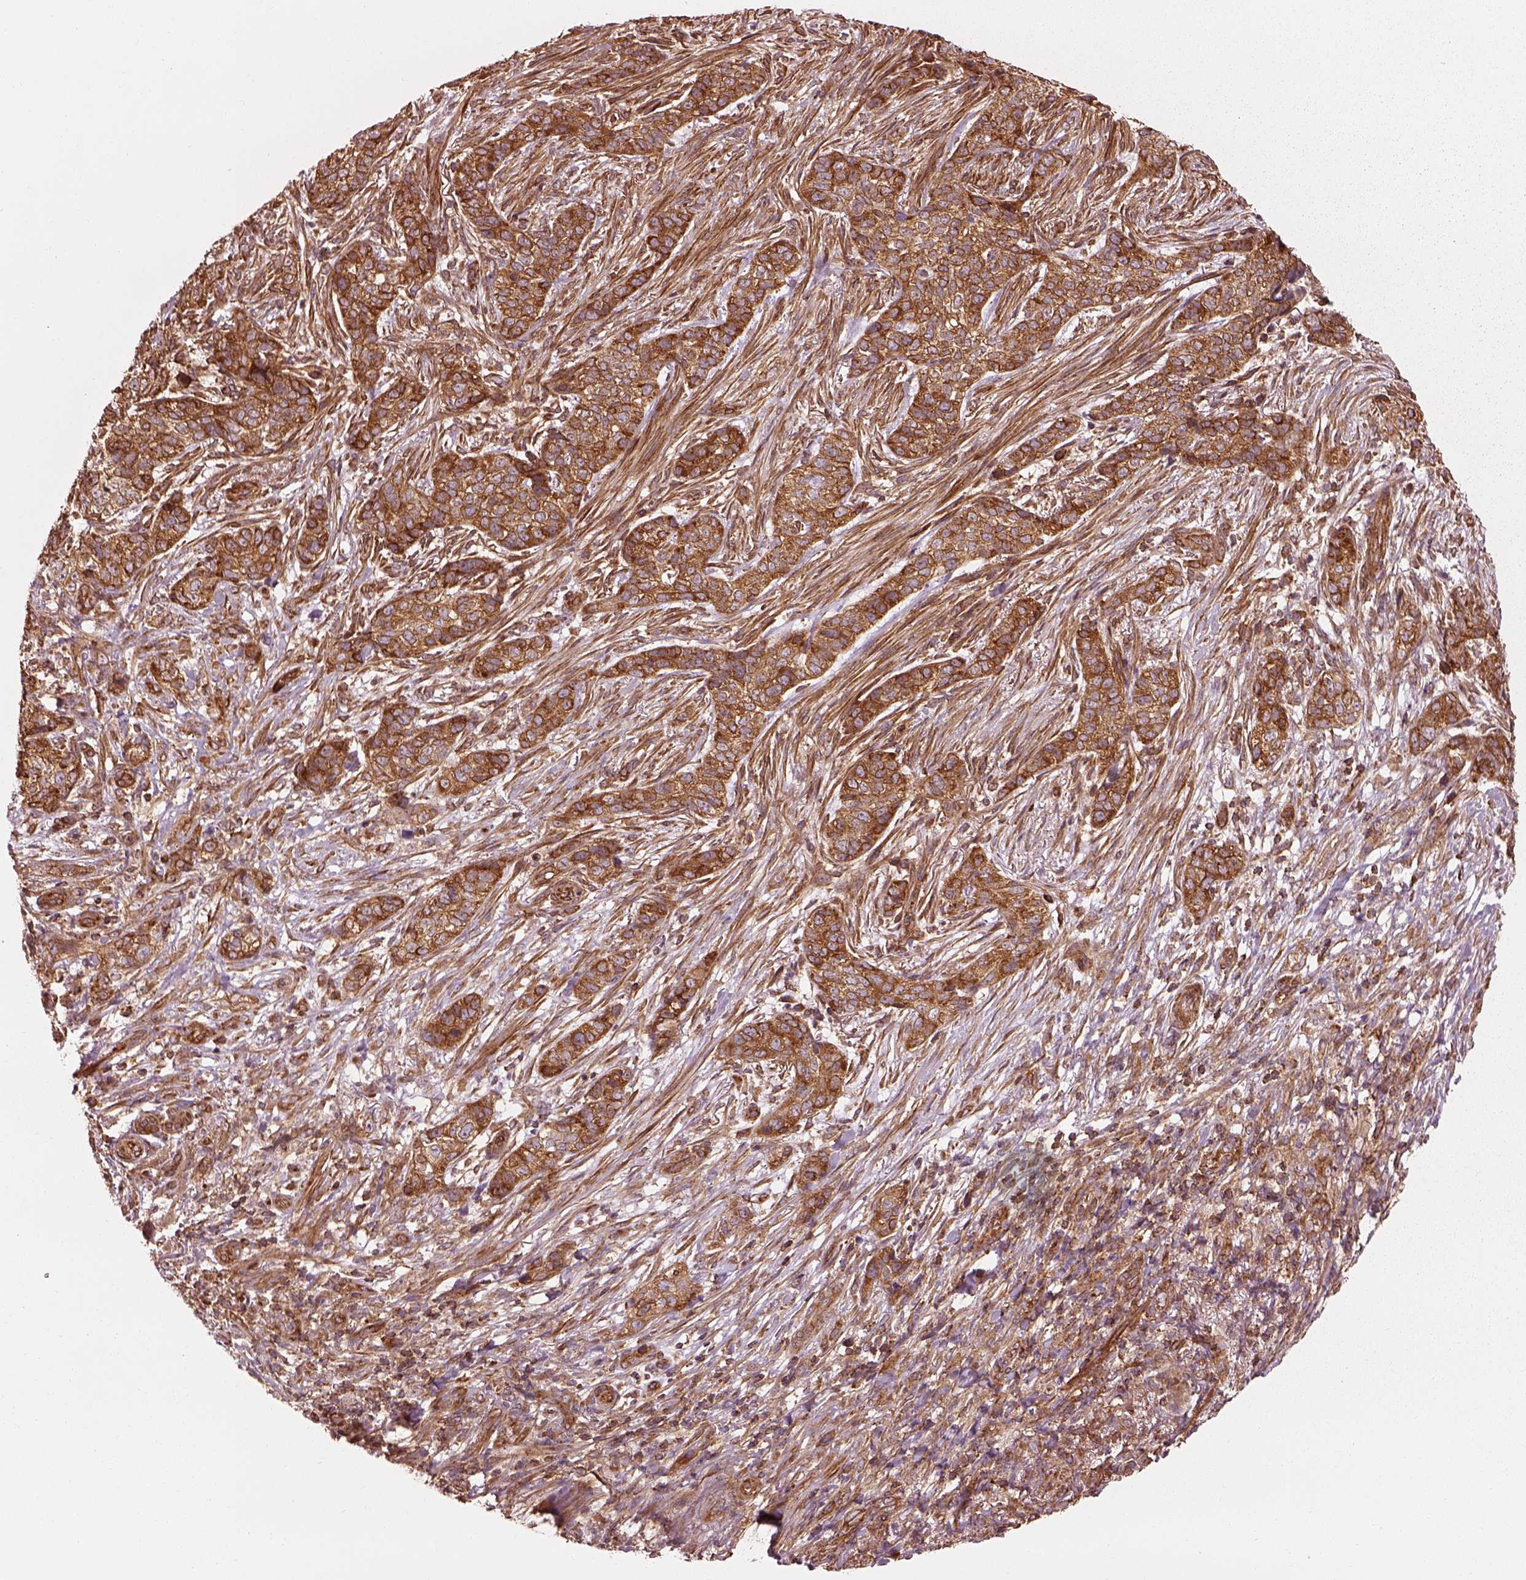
{"staining": {"intensity": "strong", "quantity": "25%-75%", "location": "cytoplasmic/membranous"}, "tissue": "skin cancer", "cell_type": "Tumor cells", "image_type": "cancer", "snomed": [{"axis": "morphology", "description": "Basal cell carcinoma"}, {"axis": "topography", "description": "Skin"}], "caption": "This photomicrograph shows immunohistochemistry staining of skin cancer, with high strong cytoplasmic/membranous staining in approximately 25%-75% of tumor cells.", "gene": "LSM14A", "patient": {"sex": "female", "age": 69}}